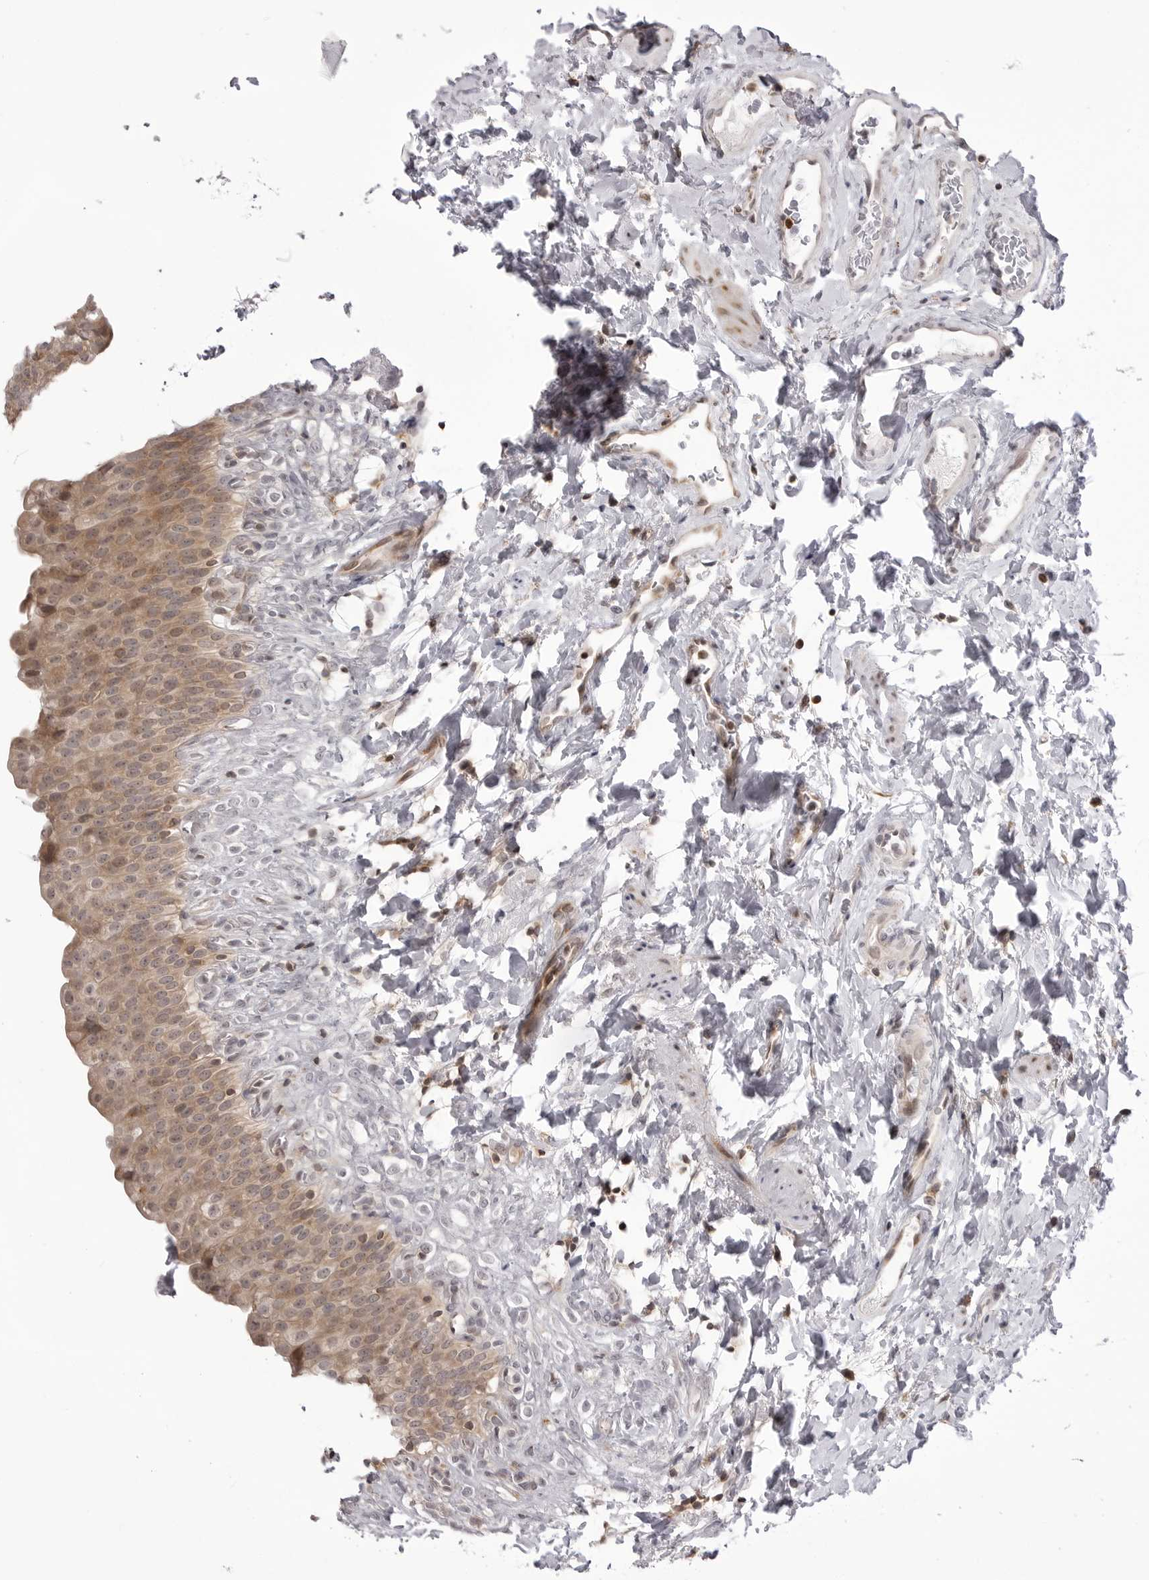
{"staining": {"intensity": "moderate", "quantity": ">75%", "location": "cytoplasmic/membranous,nuclear"}, "tissue": "urinary bladder", "cell_type": "Urothelial cells", "image_type": "normal", "snomed": [{"axis": "morphology", "description": "Normal tissue, NOS"}, {"axis": "topography", "description": "Urinary bladder"}], "caption": "Immunohistochemical staining of unremarkable human urinary bladder exhibits medium levels of moderate cytoplasmic/membranous,nuclear expression in approximately >75% of urothelial cells. (Stains: DAB in brown, nuclei in blue, Microscopy: brightfield microscopy at high magnification).", "gene": "PTK2B", "patient": {"sex": "female", "age": 79}}